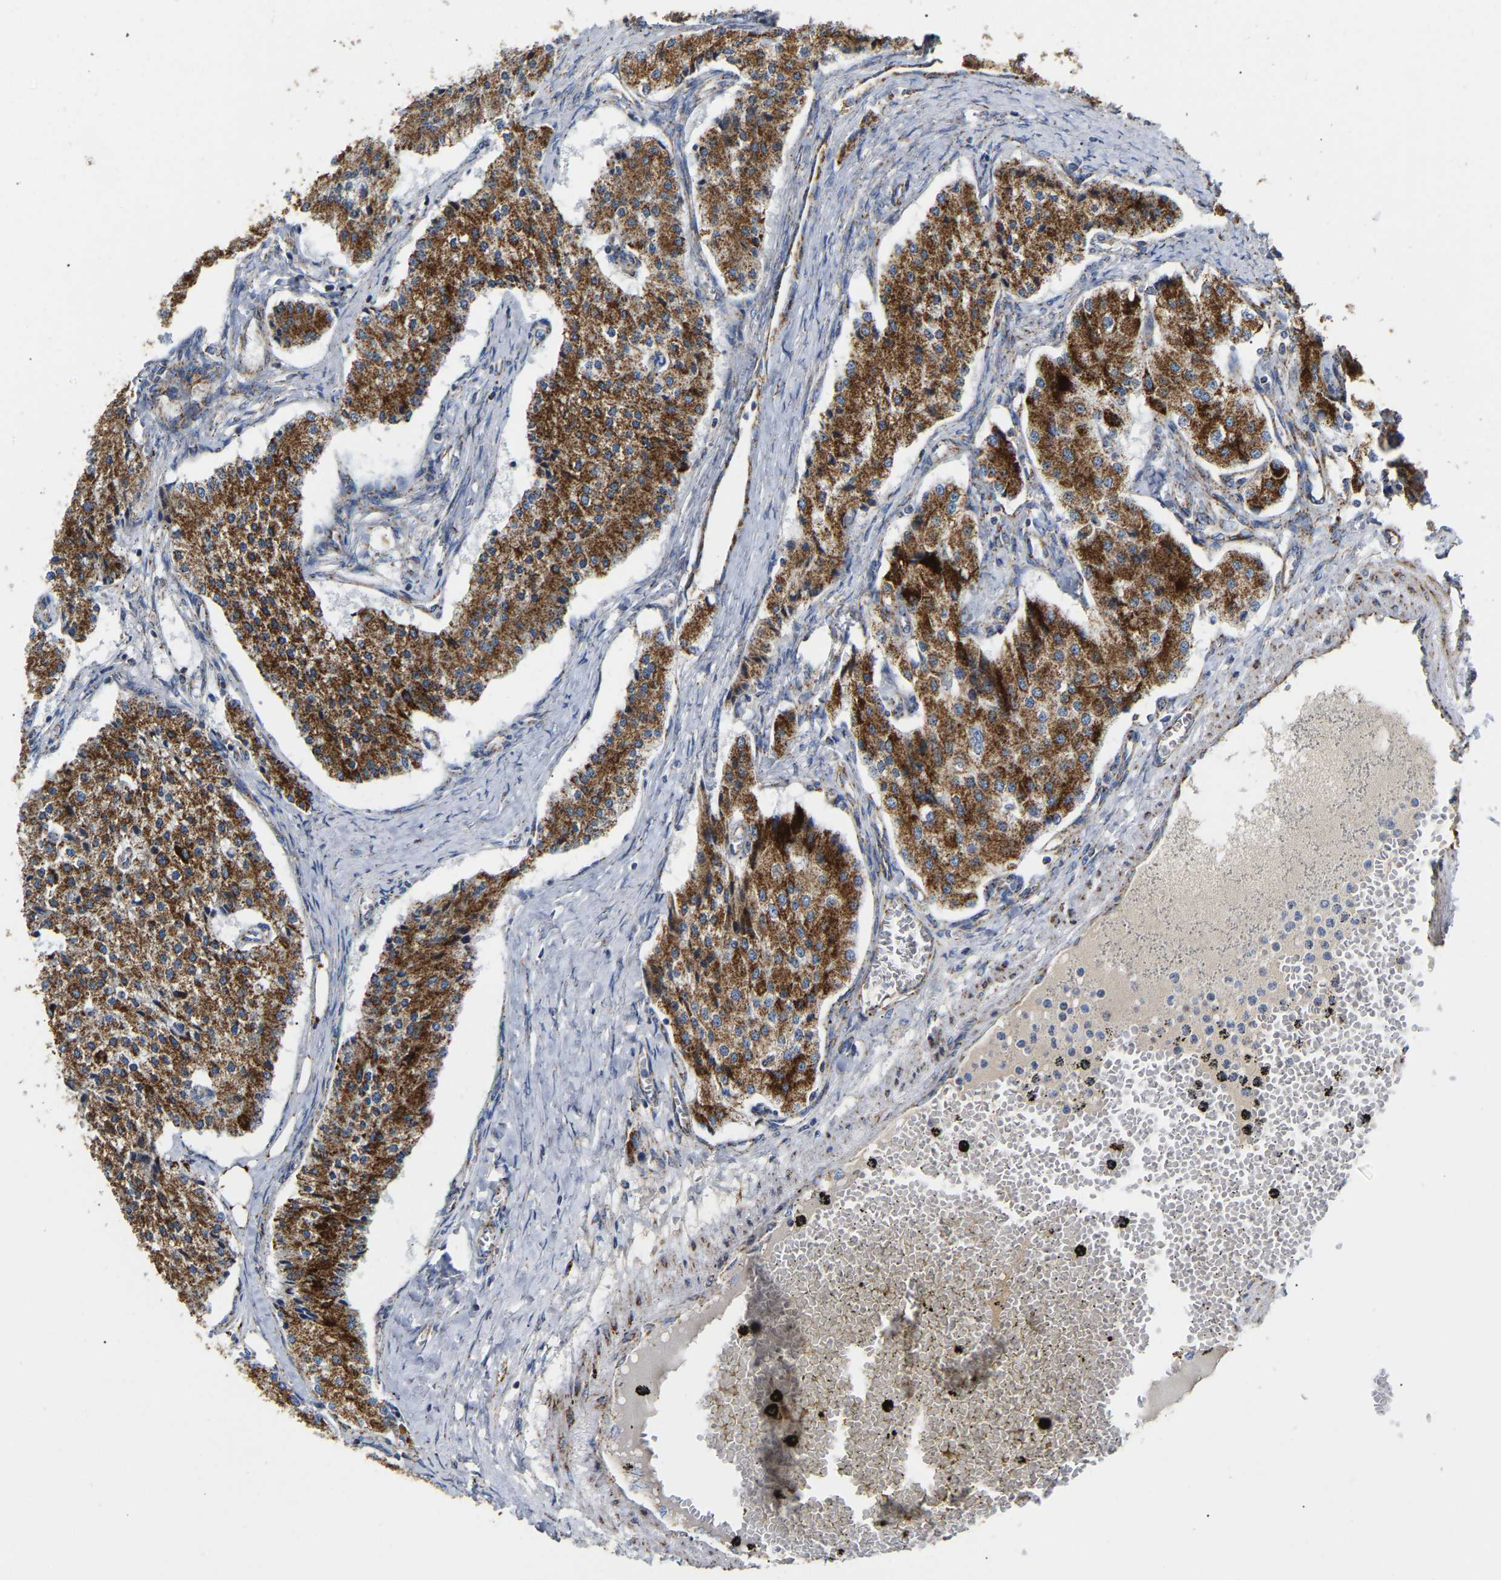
{"staining": {"intensity": "moderate", "quantity": ">75%", "location": "cytoplasmic/membranous"}, "tissue": "carcinoid", "cell_type": "Tumor cells", "image_type": "cancer", "snomed": [{"axis": "morphology", "description": "Carcinoid, malignant, NOS"}, {"axis": "topography", "description": "Colon"}], "caption": "High-magnification brightfield microscopy of carcinoid stained with DAB (3,3'-diaminobenzidine) (brown) and counterstained with hematoxylin (blue). tumor cells exhibit moderate cytoplasmic/membranous positivity is appreciated in approximately>75% of cells. (DAB IHC, brown staining for protein, blue staining for nuclei).", "gene": "HIBADH", "patient": {"sex": "female", "age": 52}}